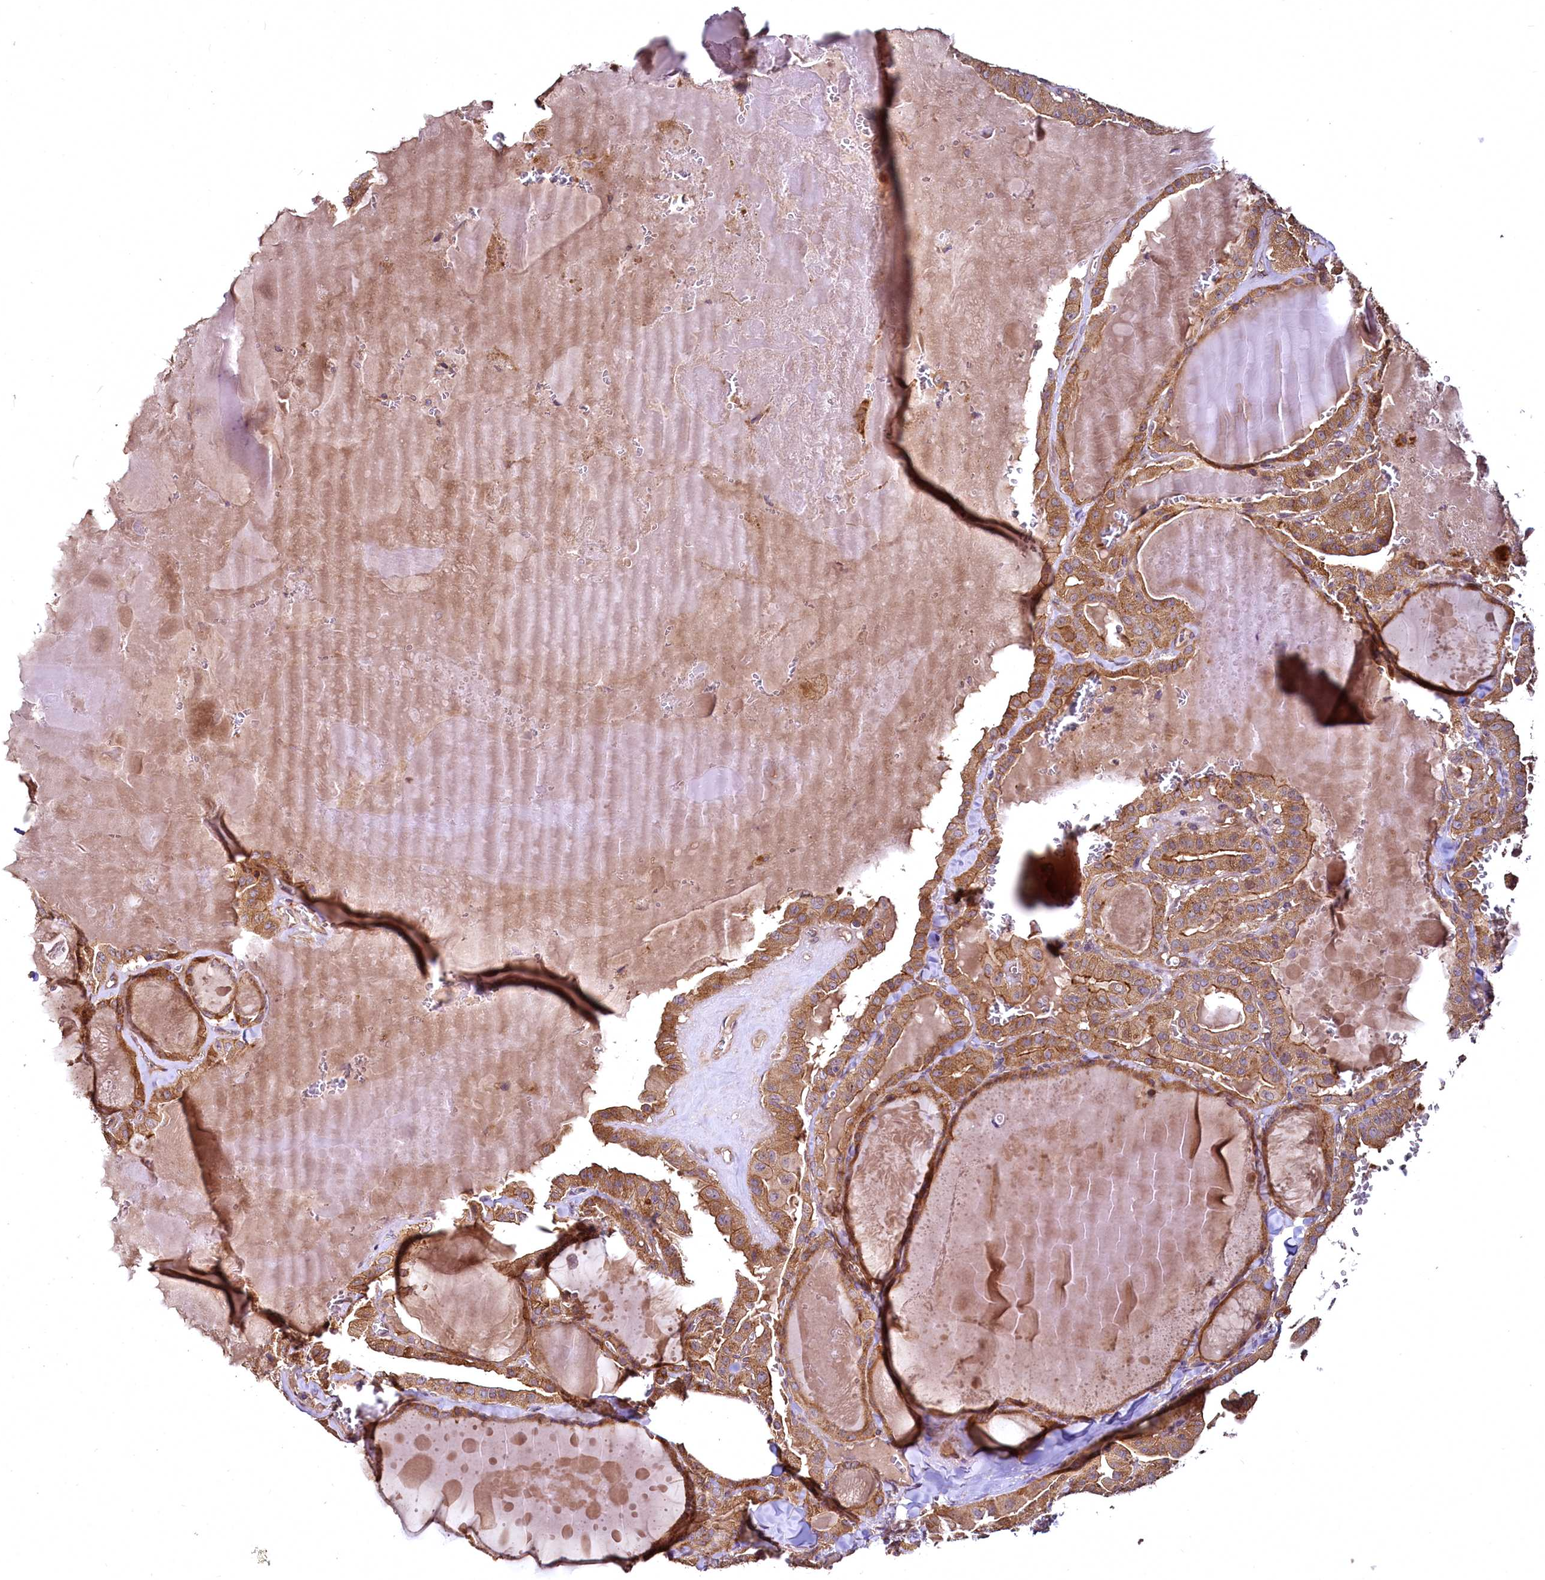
{"staining": {"intensity": "moderate", "quantity": ">75%", "location": "cytoplasmic/membranous"}, "tissue": "thyroid cancer", "cell_type": "Tumor cells", "image_type": "cancer", "snomed": [{"axis": "morphology", "description": "Papillary adenocarcinoma, NOS"}, {"axis": "topography", "description": "Thyroid gland"}], "caption": "A histopathology image of human papillary adenocarcinoma (thyroid) stained for a protein exhibits moderate cytoplasmic/membranous brown staining in tumor cells. Nuclei are stained in blue.", "gene": "TBCEL", "patient": {"sex": "male", "age": 52}}